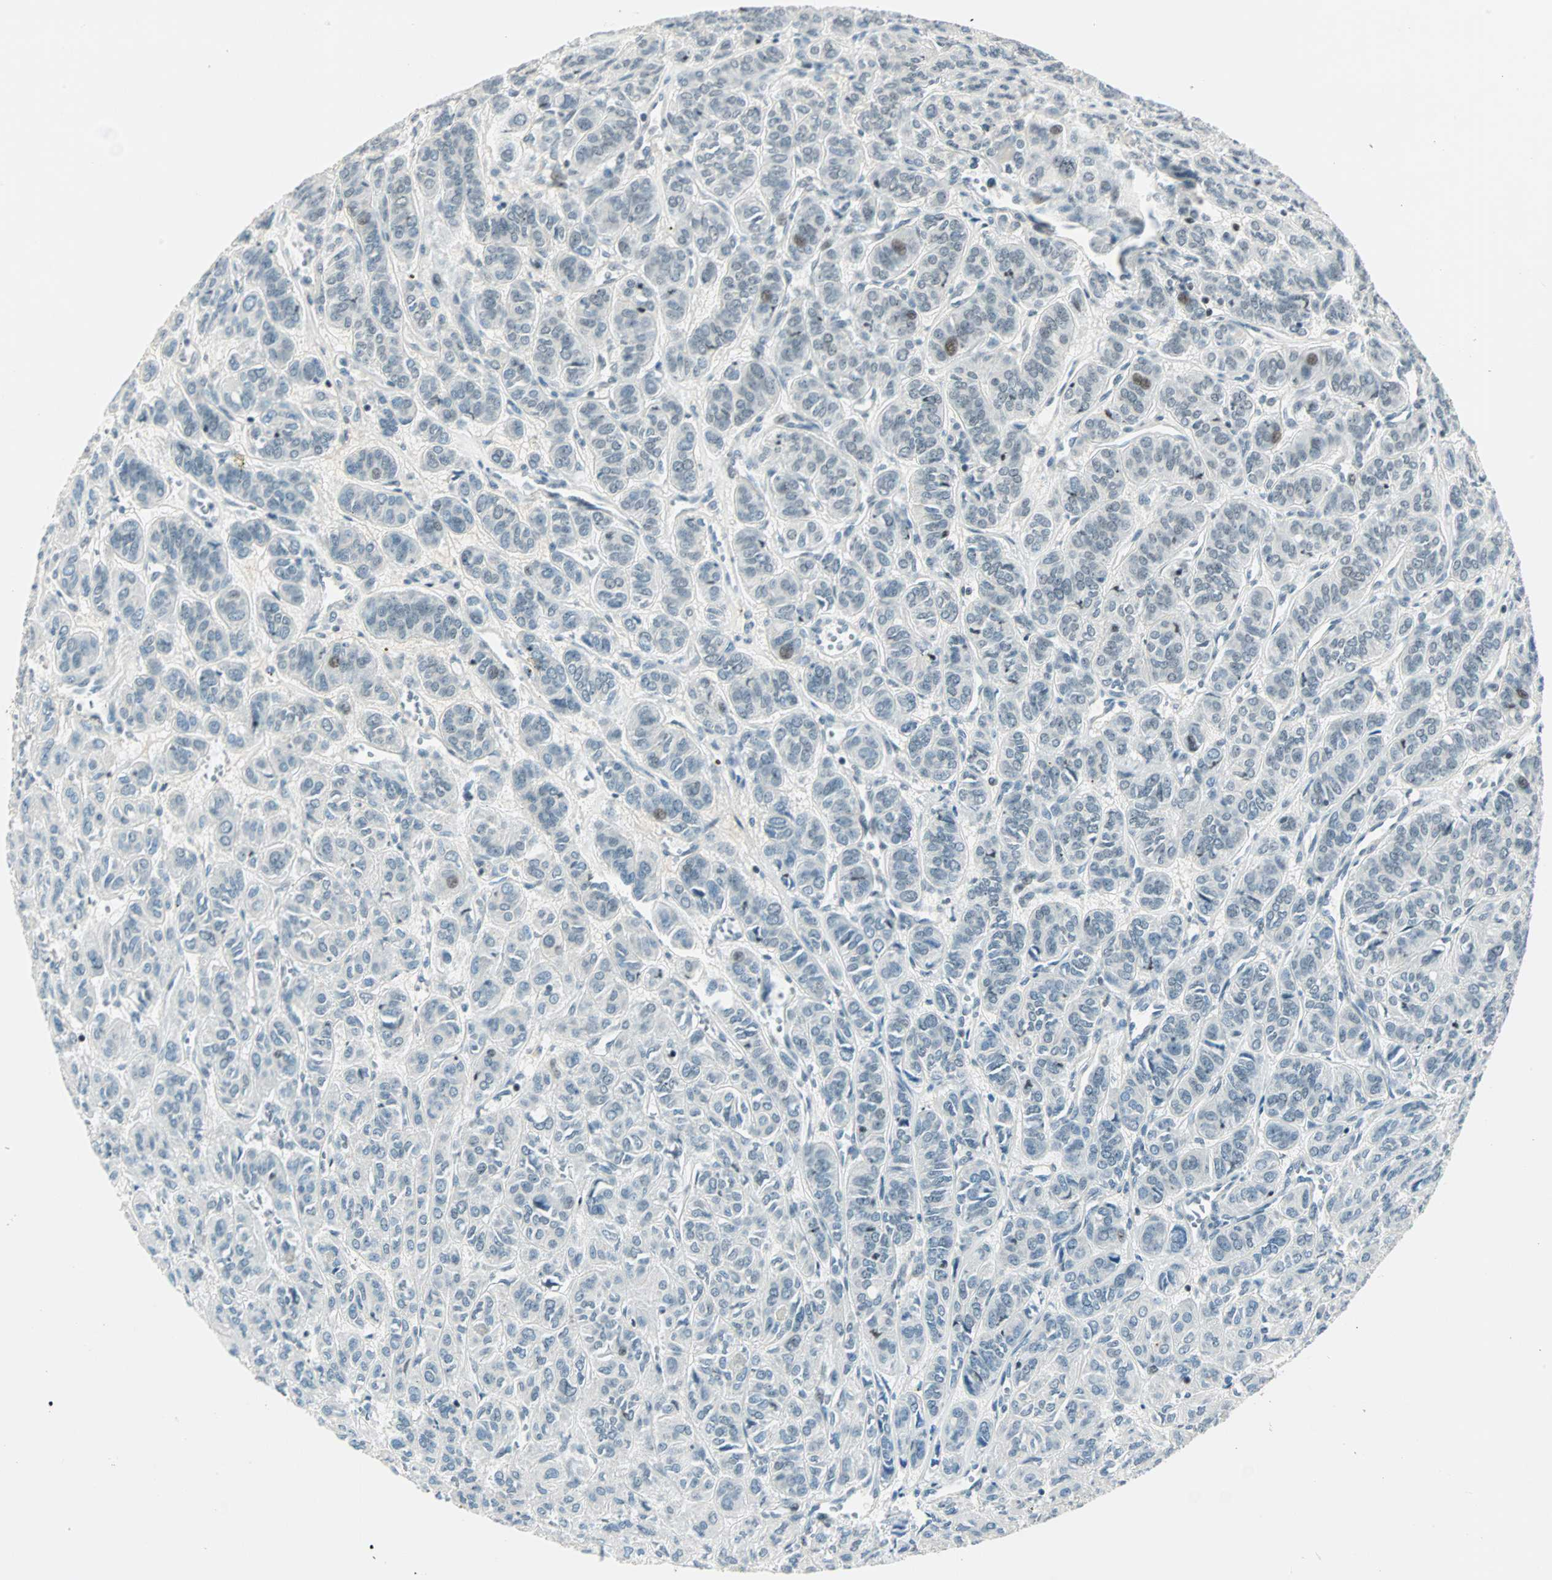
{"staining": {"intensity": "weak", "quantity": ">75%", "location": "nuclear"}, "tissue": "thyroid cancer", "cell_type": "Tumor cells", "image_type": "cancer", "snomed": [{"axis": "morphology", "description": "Follicular adenoma carcinoma, NOS"}, {"axis": "topography", "description": "Thyroid gland"}], "caption": "There is low levels of weak nuclear staining in tumor cells of thyroid follicular adenoma carcinoma, as demonstrated by immunohistochemical staining (brown color).", "gene": "SIN3A", "patient": {"sex": "female", "age": 71}}